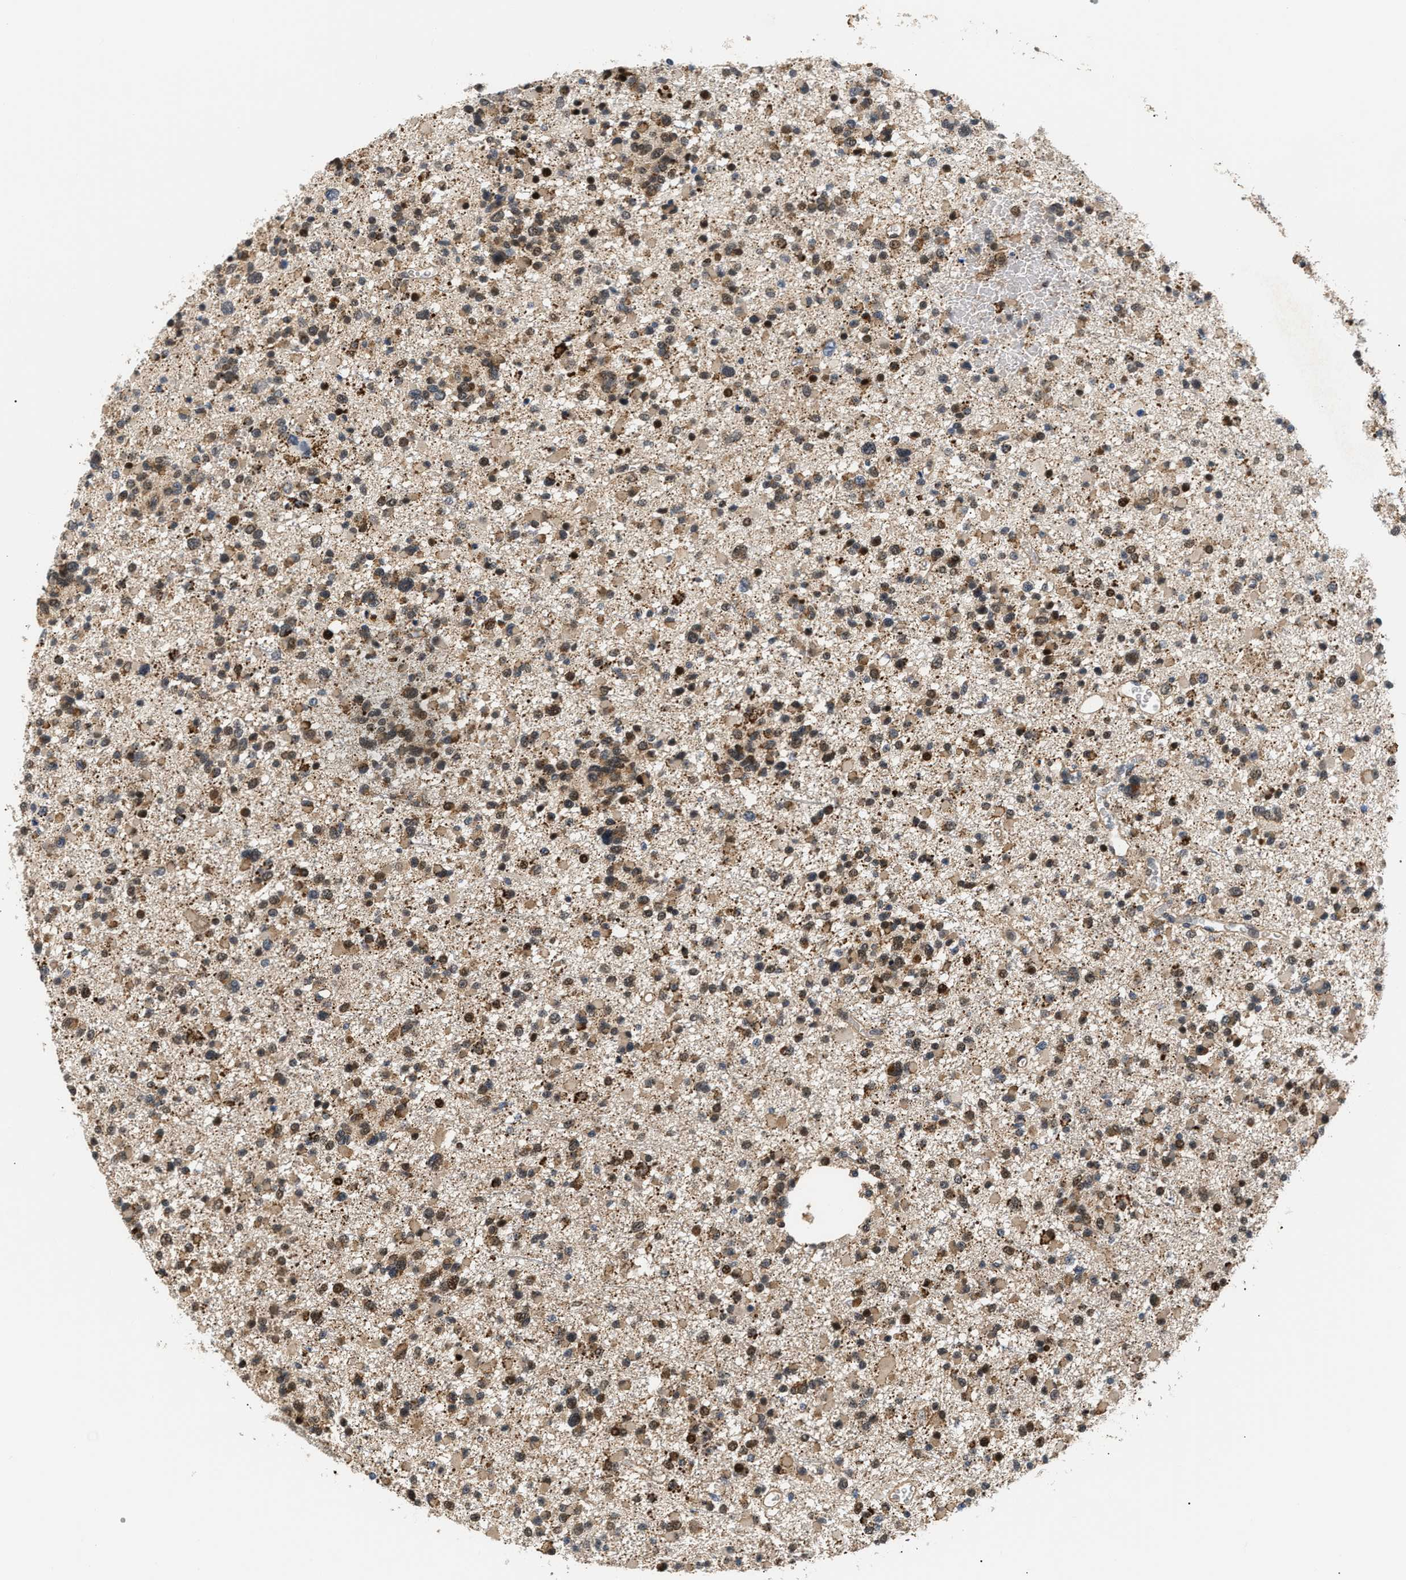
{"staining": {"intensity": "strong", "quantity": "25%-75%", "location": "cytoplasmic/membranous,nuclear"}, "tissue": "glioma", "cell_type": "Tumor cells", "image_type": "cancer", "snomed": [{"axis": "morphology", "description": "Glioma, malignant, Low grade"}, {"axis": "topography", "description": "Brain"}], "caption": "High-magnification brightfield microscopy of malignant low-grade glioma stained with DAB (brown) and counterstained with hematoxylin (blue). tumor cells exhibit strong cytoplasmic/membranous and nuclear staining is seen in approximately25%-75% of cells.", "gene": "LARP6", "patient": {"sex": "female", "age": 22}}